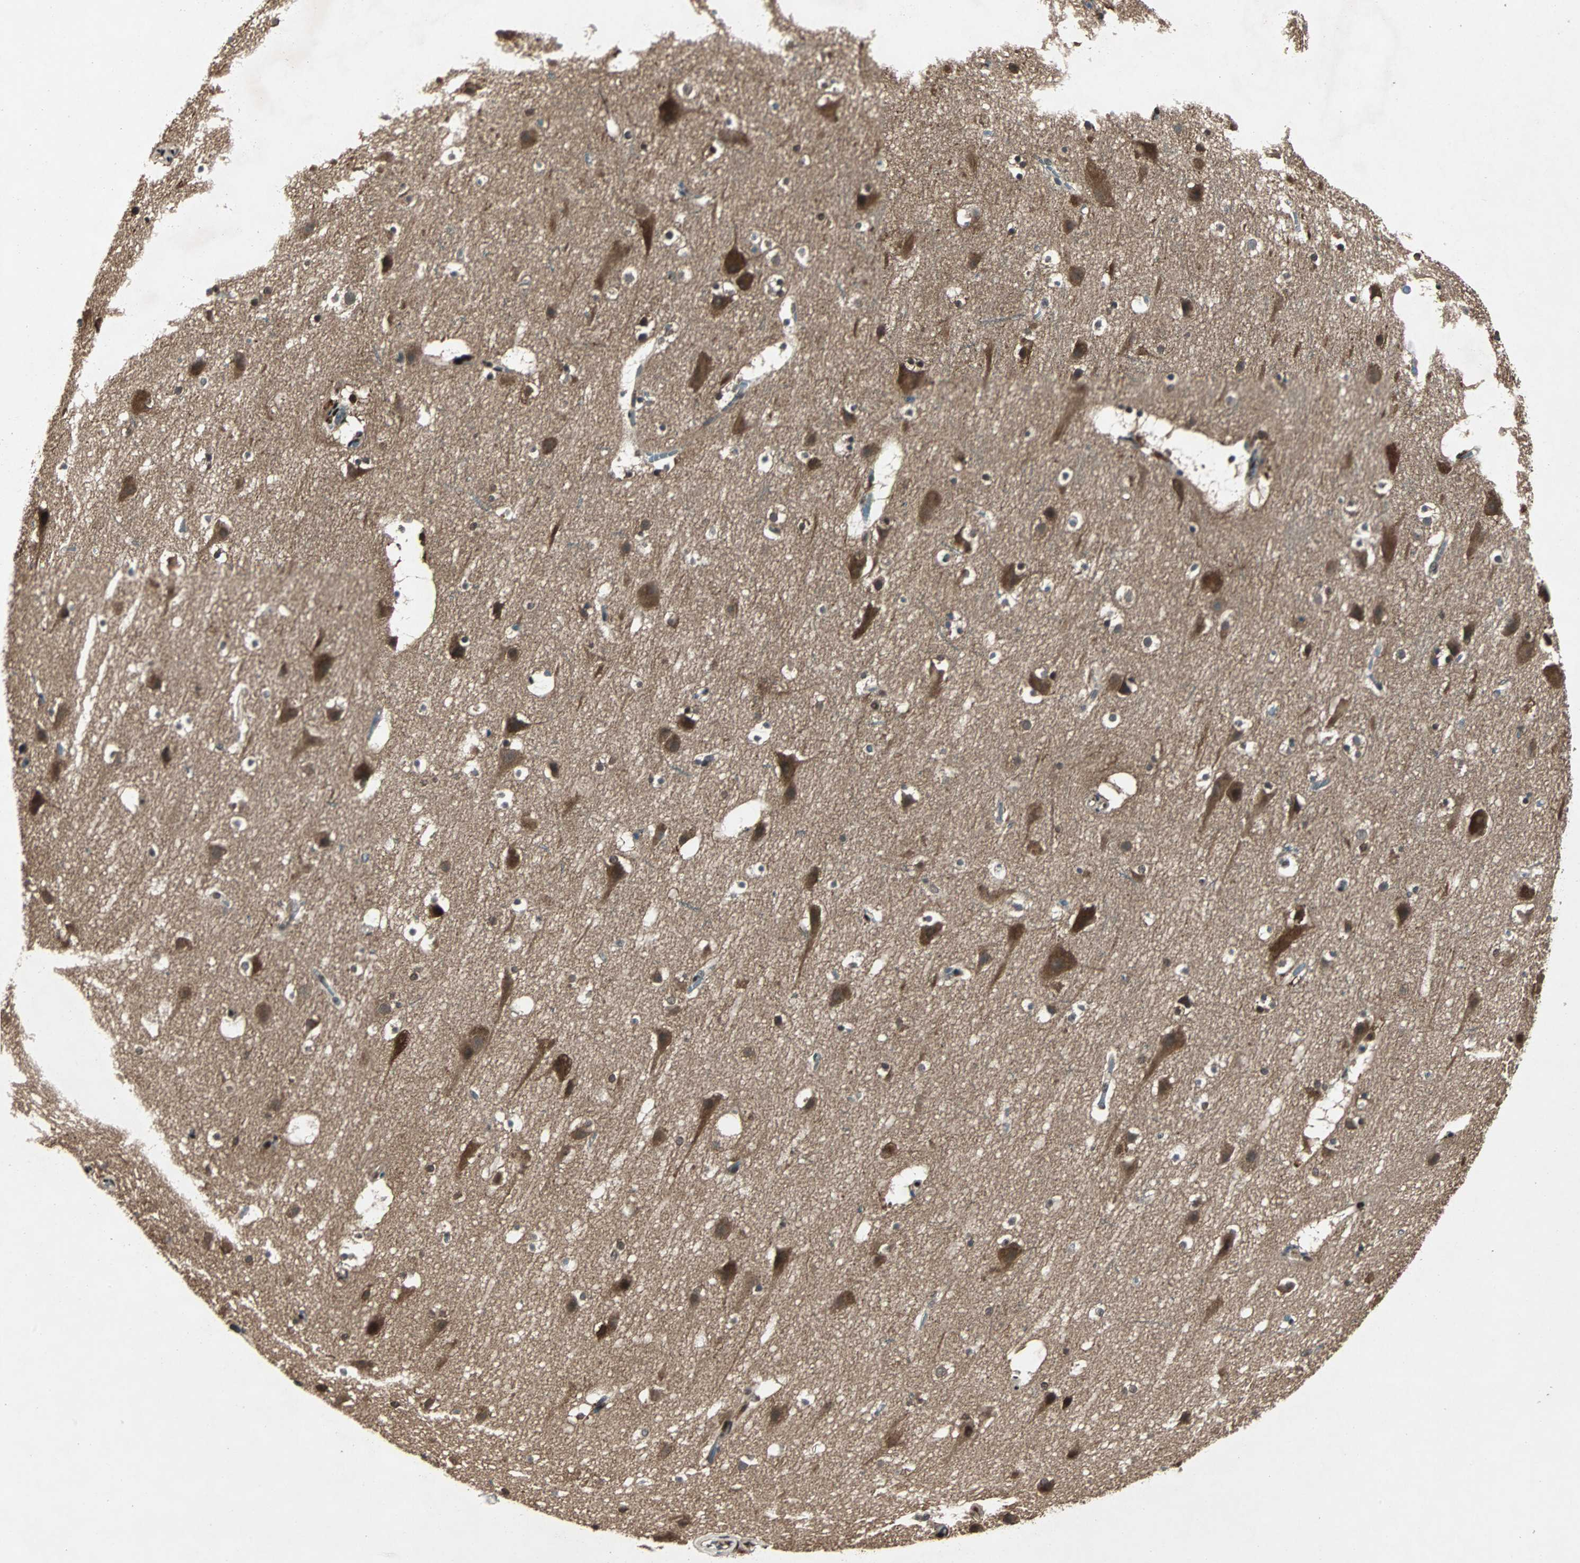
{"staining": {"intensity": "negative", "quantity": "none", "location": "none"}, "tissue": "cerebral cortex", "cell_type": "Endothelial cells", "image_type": "normal", "snomed": [{"axis": "morphology", "description": "Normal tissue, NOS"}, {"axis": "topography", "description": "Cerebral cortex"}], "caption": "Micrograph shows no protein staining in endothelial cells of benign cerebral cortex.", "gene": "ACLY", "patient": {"sex": "male", "age": 45}}